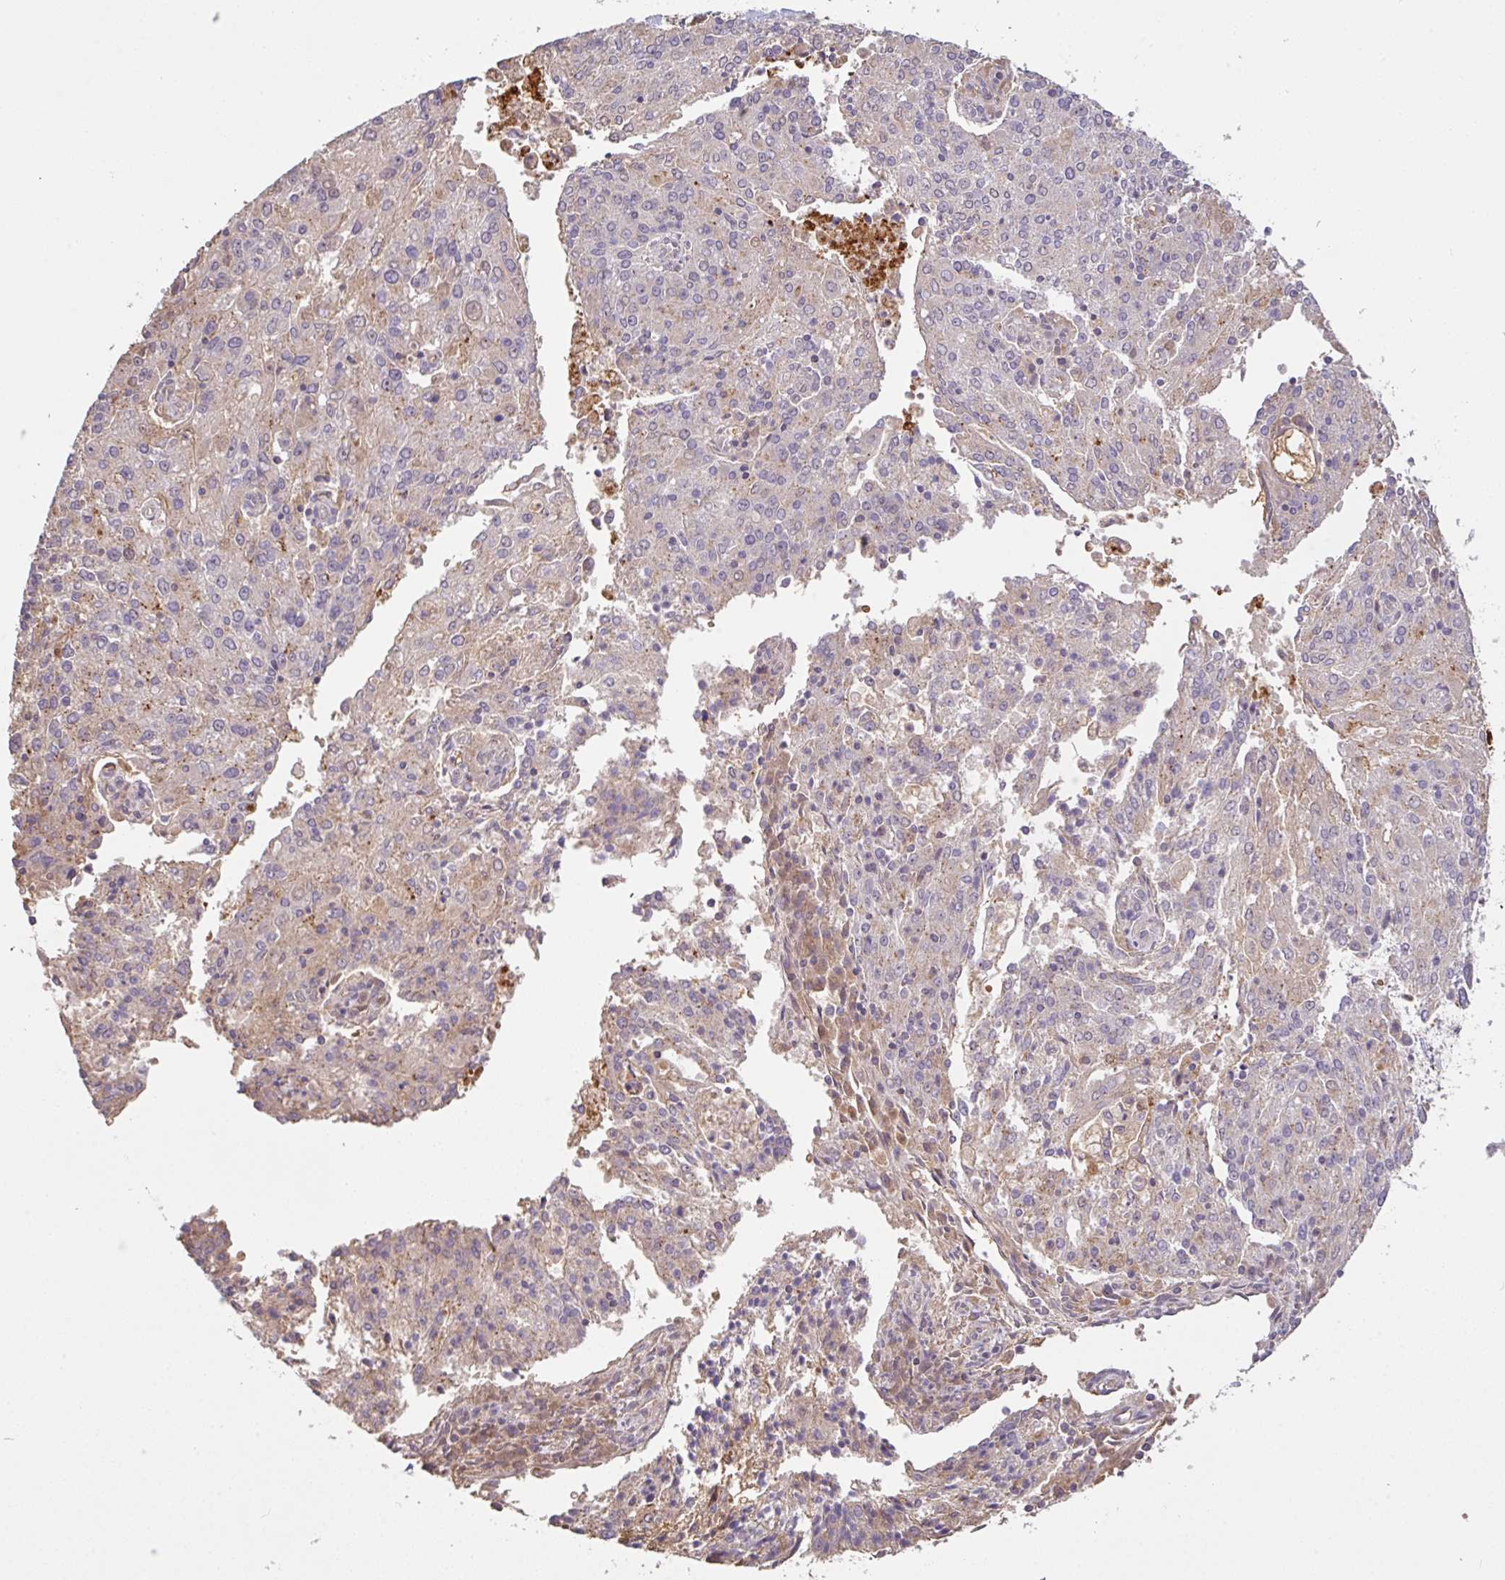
{"staining": {"intensity": "negative", "quantity": "none", "location": "none"}, "tissue": "endometrial cancer", "cell_type": "Tumor cells", "image_type": "cancer", "snomed": [{"axis": "morphology", "description": "Adenocarcinoma, NOS"}, {"axis": "topography", "description": "Endometrium"}], "caption": "This is an immunohistochemistry photomicrograph of human endometrial cancer. There is no staining in tumor cells.", "gene": "C1QTNF9B", "patient": {"sex": "female", "age": 82}}